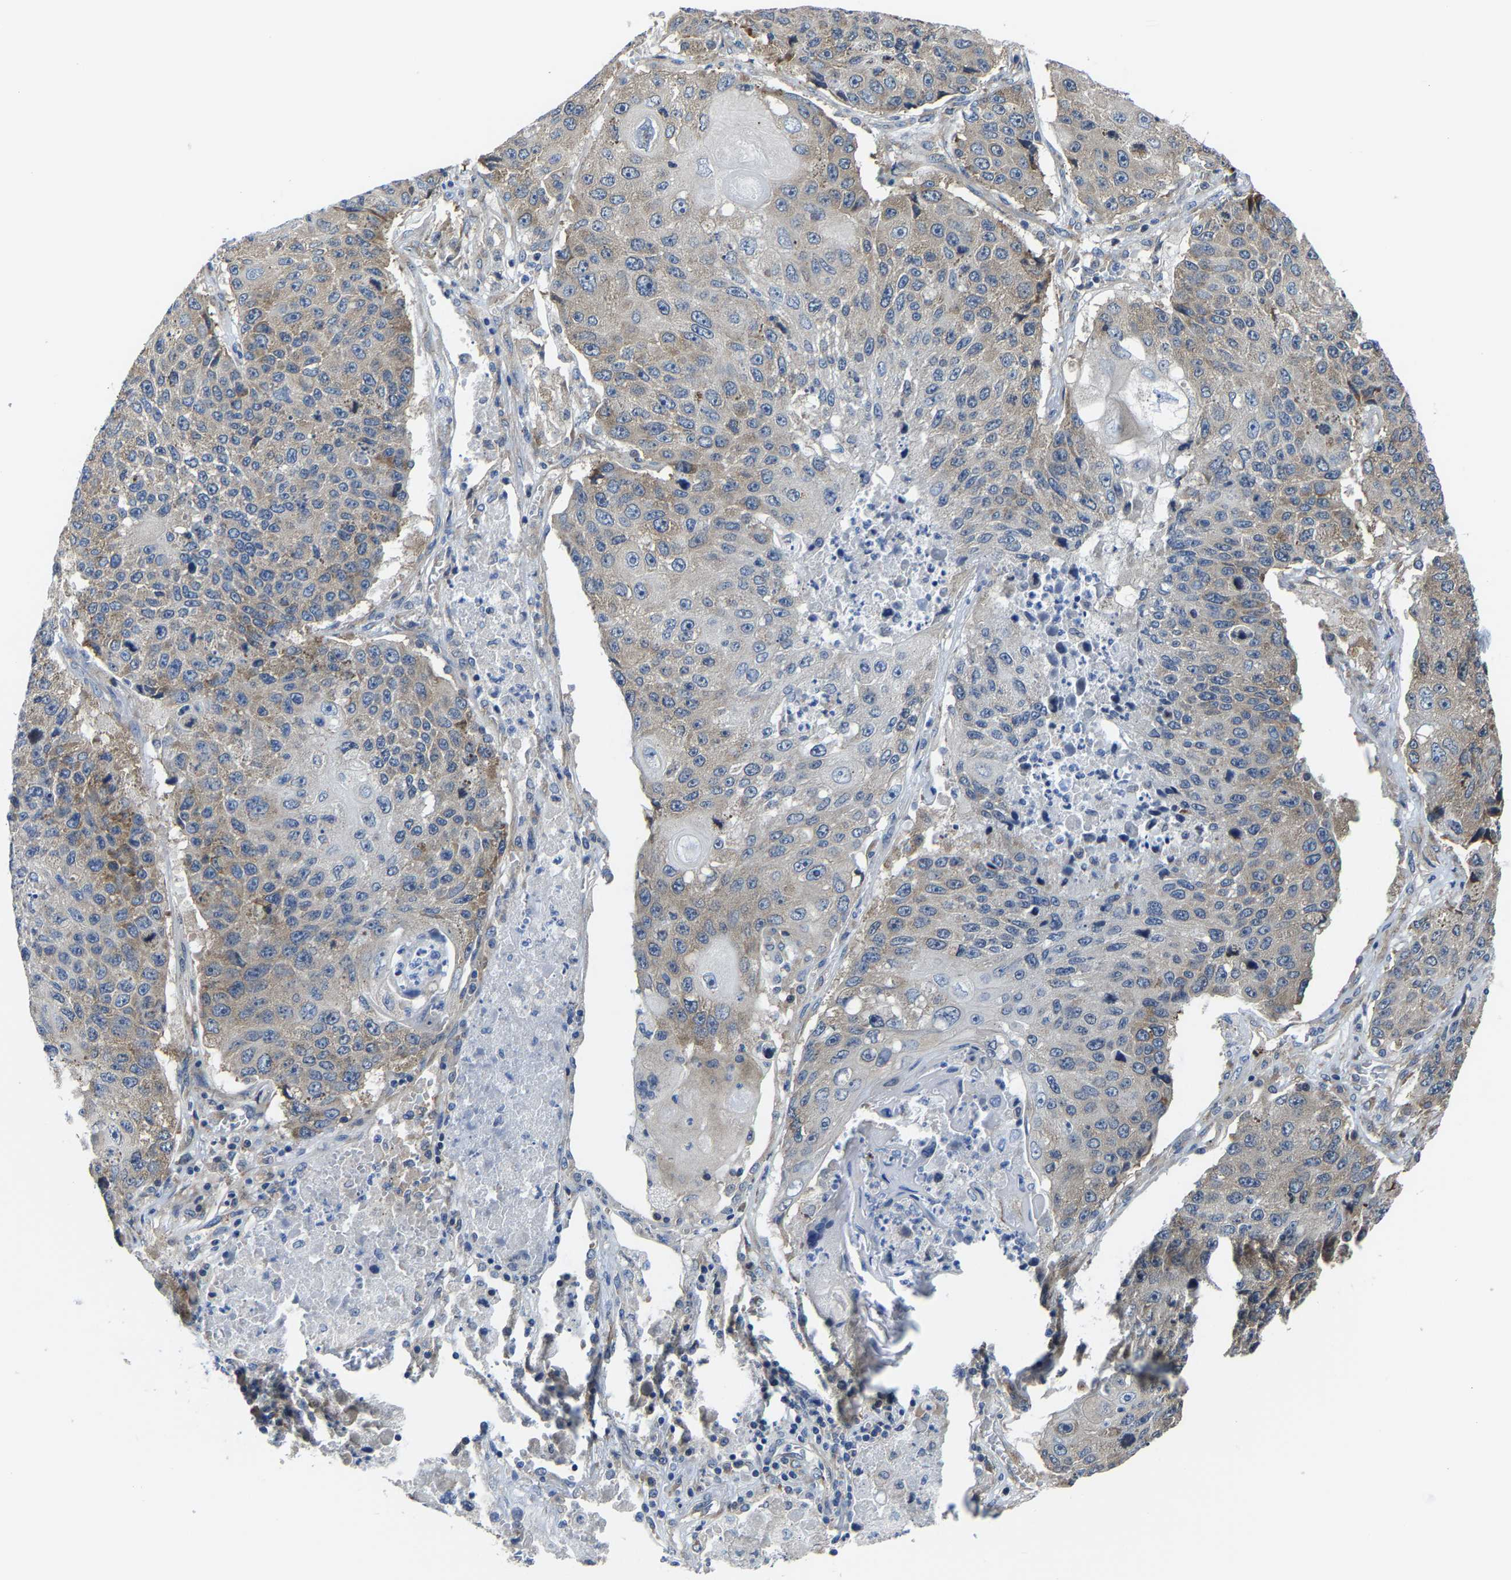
{"staining": {"intensity": "weak", "quantity": "25%-75%", "location": "cytoplasmic/membranous"}, "tissue": "lung cancer", "cell_type": "Tumor cells", "image_type": "cancer", "snomed": [{"axis": "morphology", "description": "Squamous cell carcinoma, NOS"}, {"axis": "topography", "description": "Lung"}], "caption": "Immunohistochemical staining of human lung cancer (squamous cell carcinoma) exhibits weak cytoplasmic/membranous protein staining in about 25%-75% of tumor cells.", "gene": "G3BP2", "patient": {"sex": "male", "age": 61}}